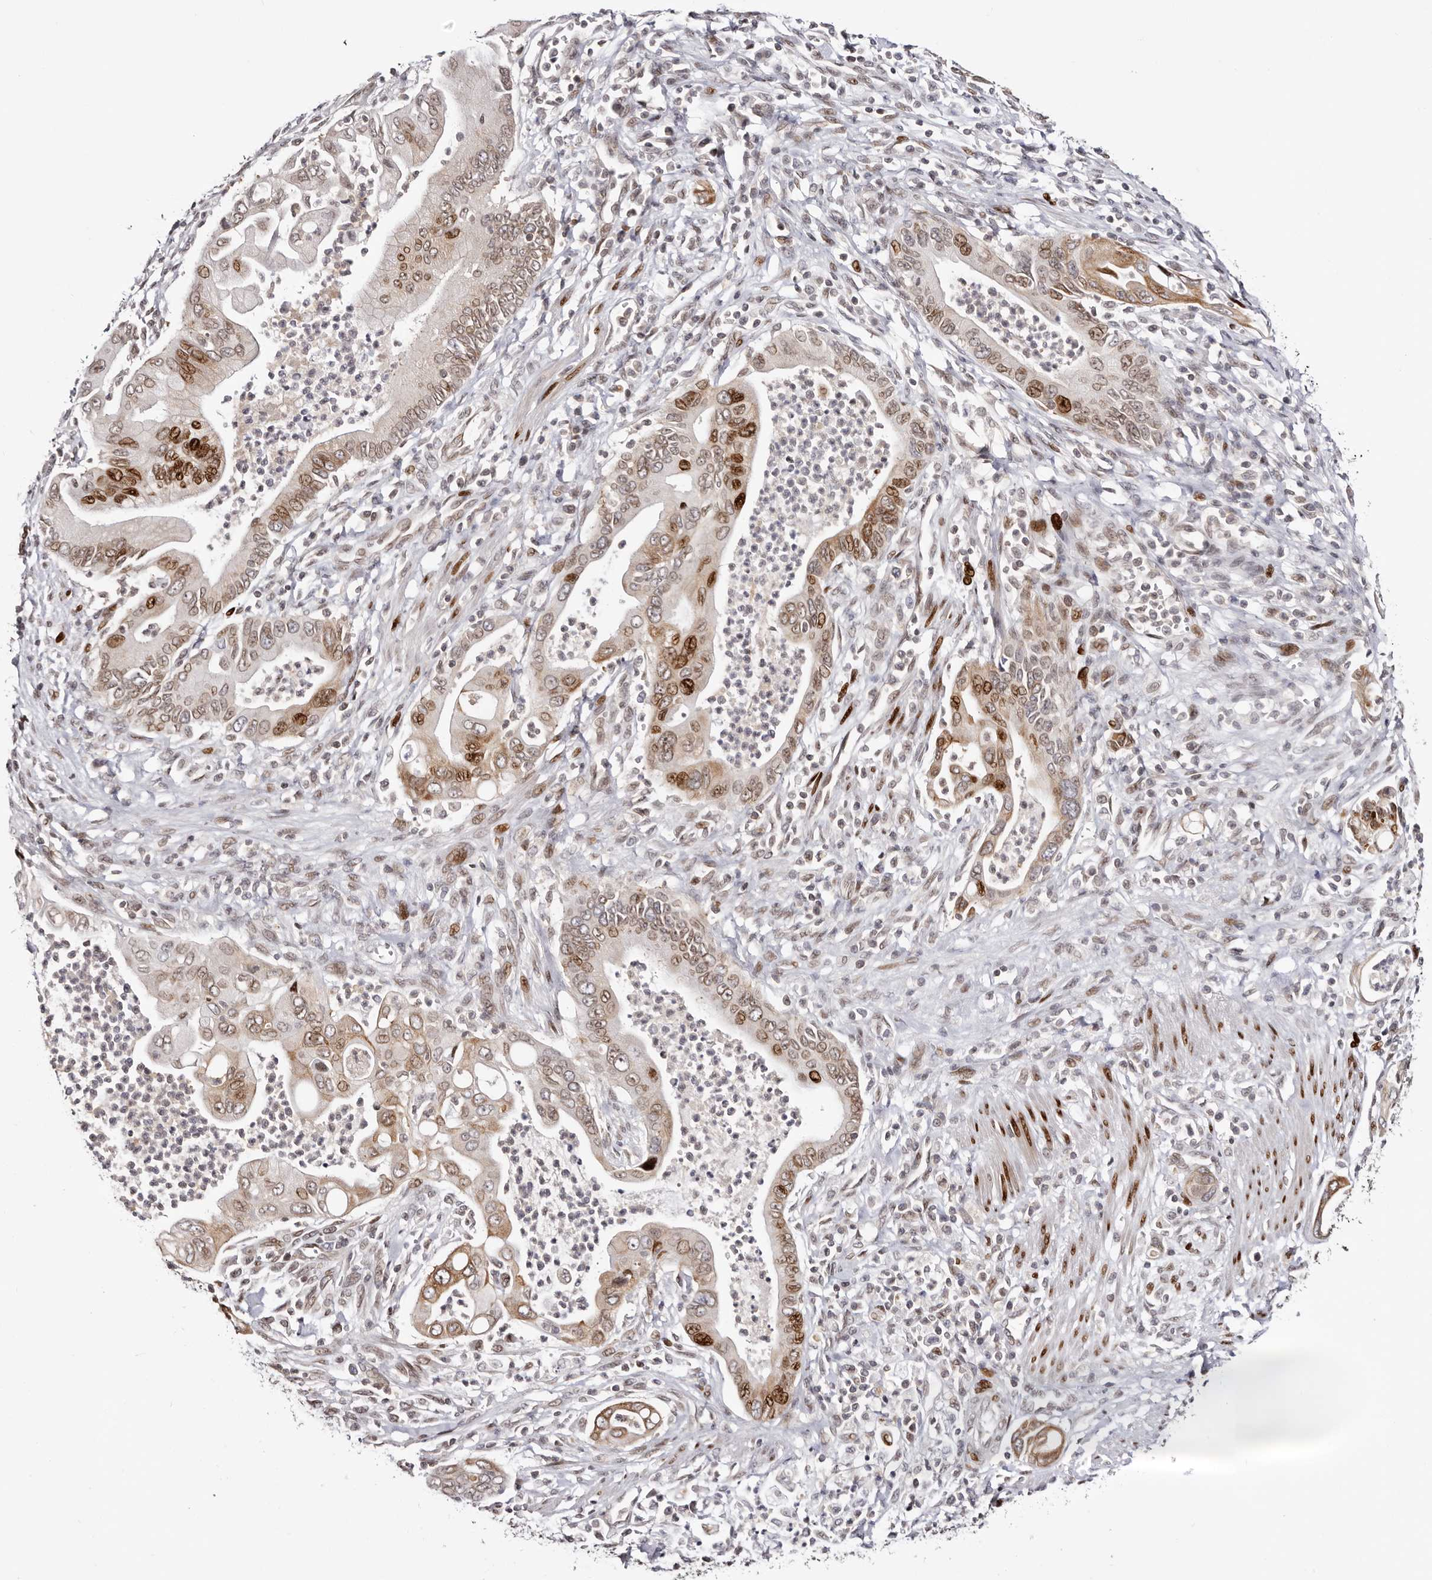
{"staining": {"intensity": "strong", "quantity": "25%-75%", "location": "cytoplasmic/membranous,nuclear"}, "tissue": "pancreatic cancer", "cell_type": "Tumor cells", "image_type": "cancer", "snomed": [{"axis": "morphology", "description": "Adenocarcinoma, NOS"}, {"axis": "topography", "description": "Pancreas"}], "caption": "The immunohistochemical stain labels strong cytoplasmic/membranous and nuclear staining in tumor cells of pancreatic cancer tissue. Ihc stains the protein in brown and the nuclei are stained blue.", "gene": "NUP153", "patient": {"sex": "male", "age": 78}}